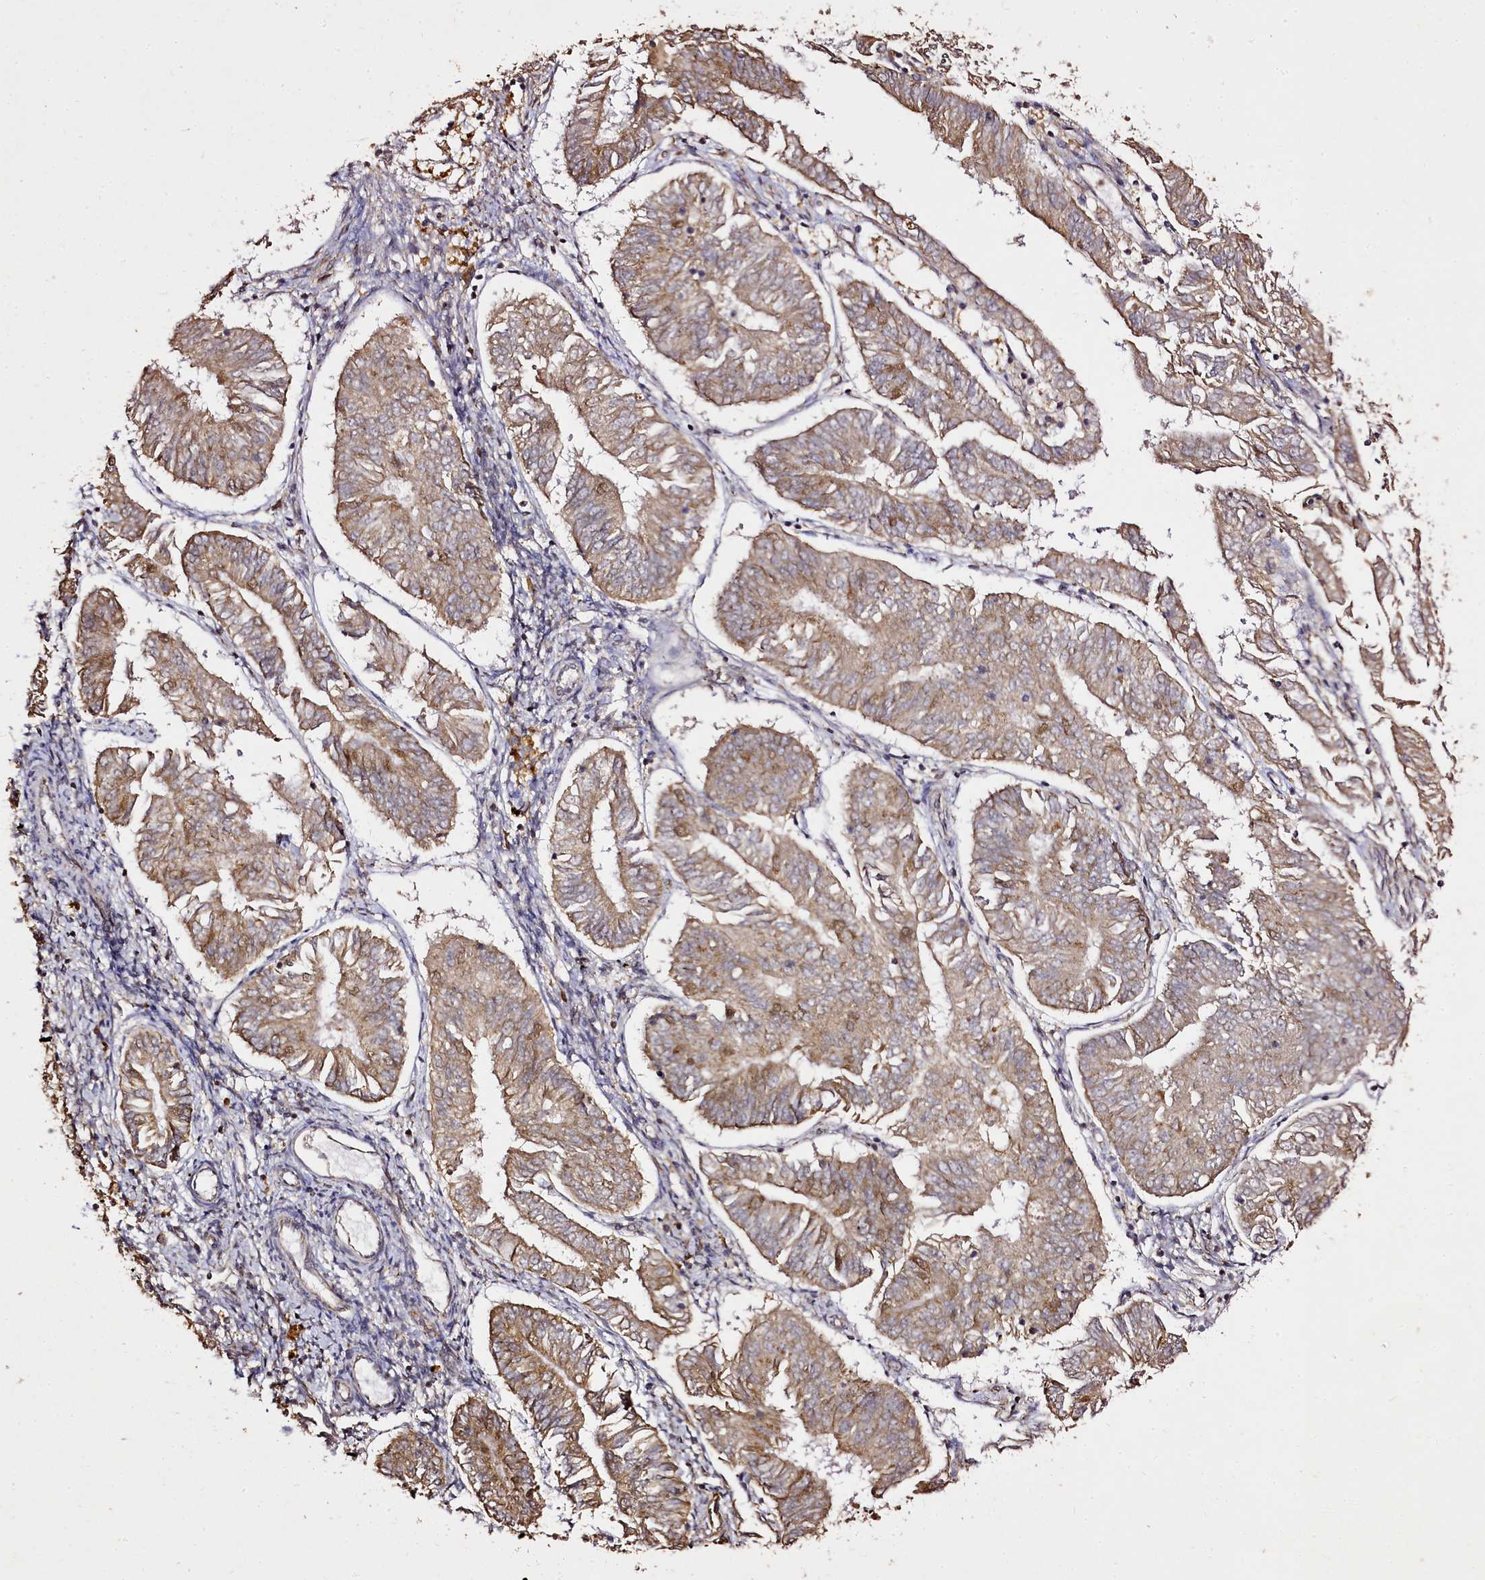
{"staining": {"intensity": "moderate", "quantity": ">75%", "location": "cytoplasmic/membranous"}, "tissue": "endometrial cancer", "cell_type": "Tumor cells", "image_type": "cancer", "snomed": [{"axis": "morphology", "description": "Adenocarcinoma, NOS"}, {"axis": "topography", "description": "Endometrium"}], "caption": "Endometrial adenocarcinoma stained with immunohistochemistry exhibits moderate cytoplasmic/membranous staining in about >75% of tumor cells.", "gene": "EDIL3", "patient": {"sex": "female", "age": 58}}